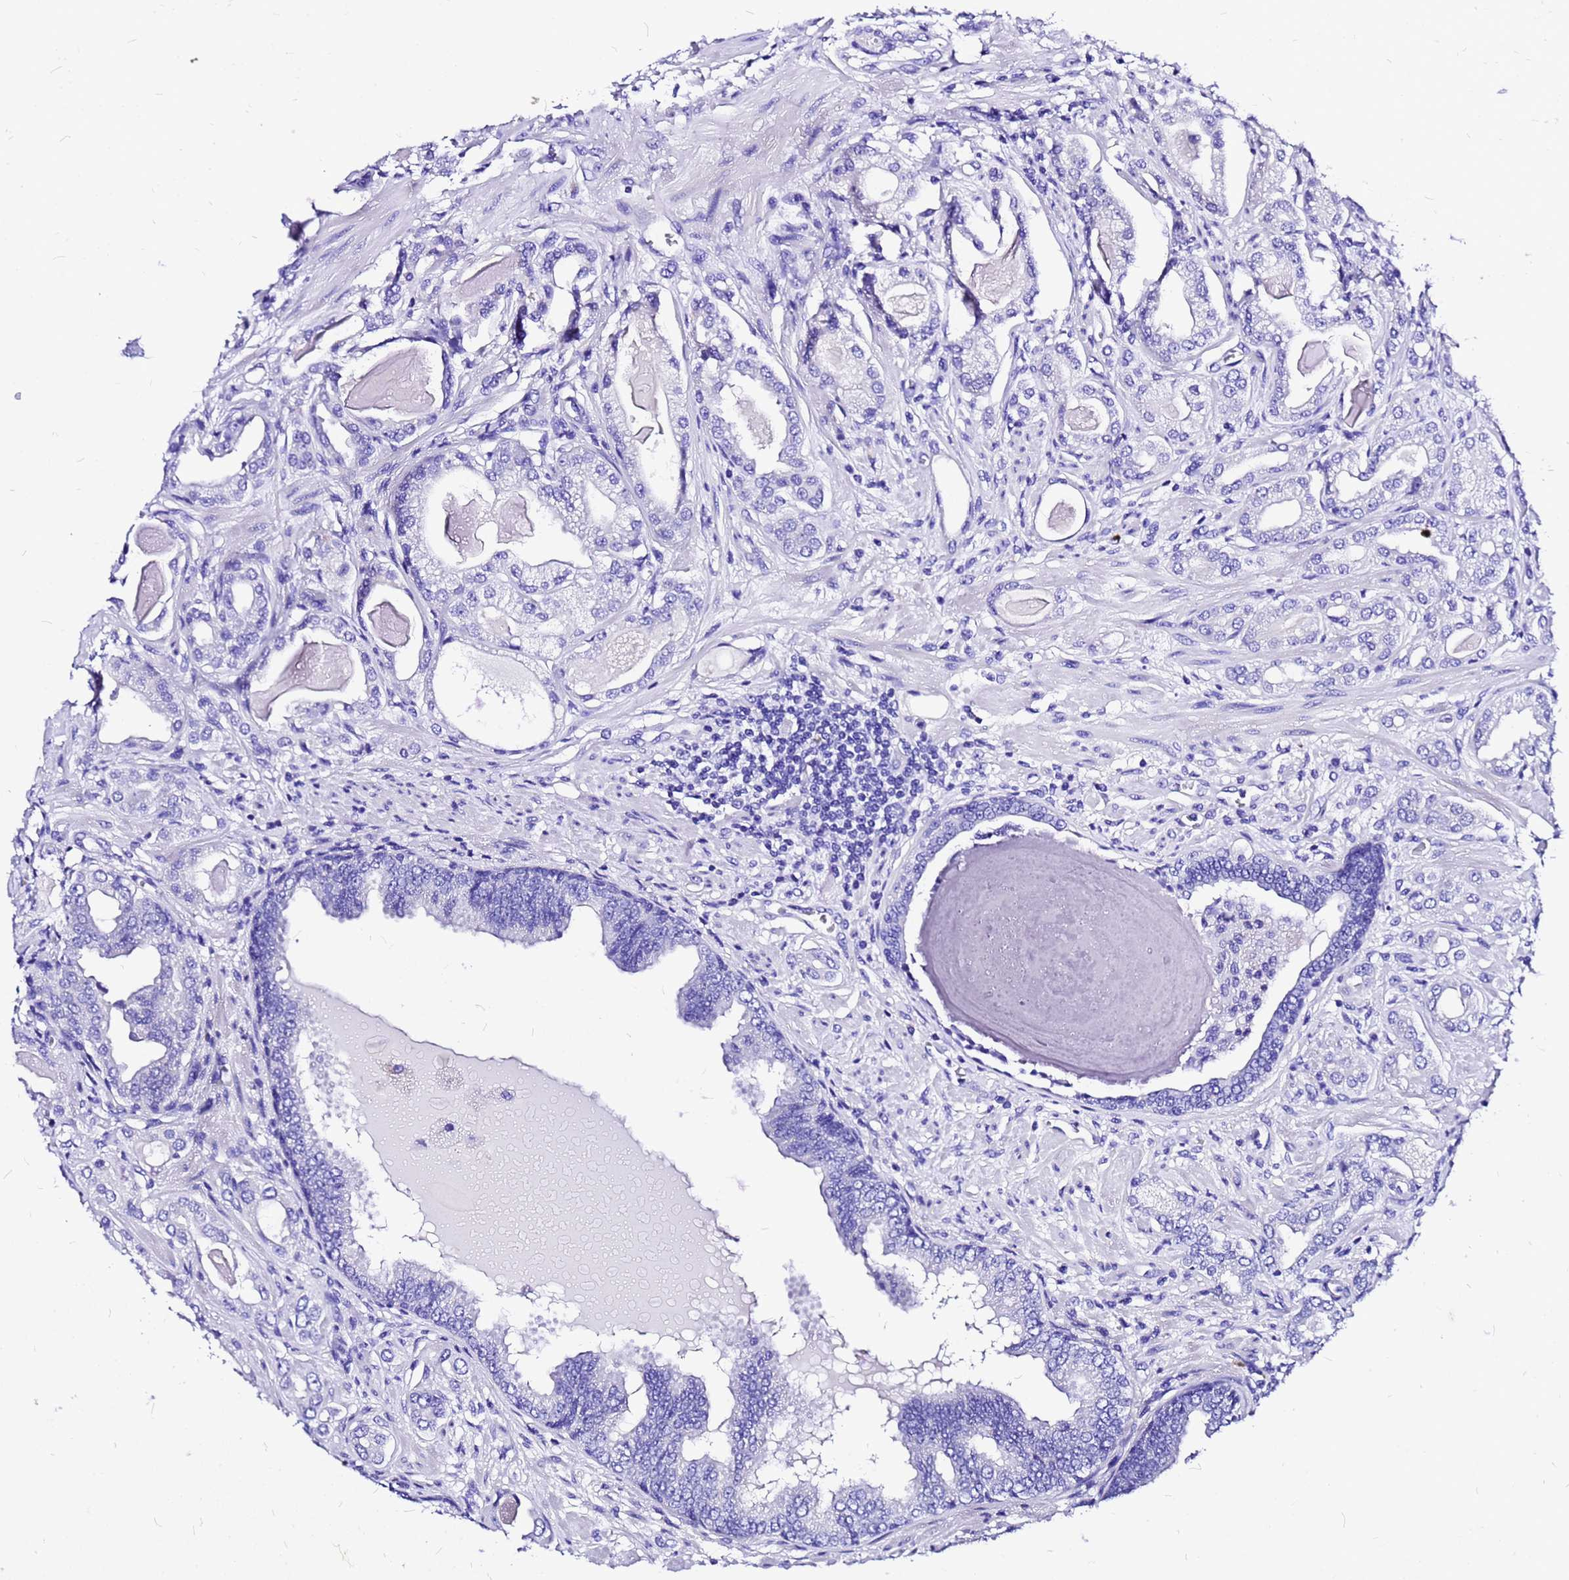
{"staining": {"intensity": "negative", "quantity": "none", "location": "none"}, "tissue": "prostate cancer", "cell_type": "Tumor cells", "image_type": "cancer", "snomed": [{"axis": "morphology", "description": "Adenocarcinoma, Low grade"}, {"axis": "topography", "description": "Prostate"}], "caption": "A micrograph of prostate cancer (adenocarcinoma (low-grade)) stained for a protein demonstrates no brown staining in tumor cells.", "gene": "HERC4", "patient": {"sex": "male", "age": 64}}